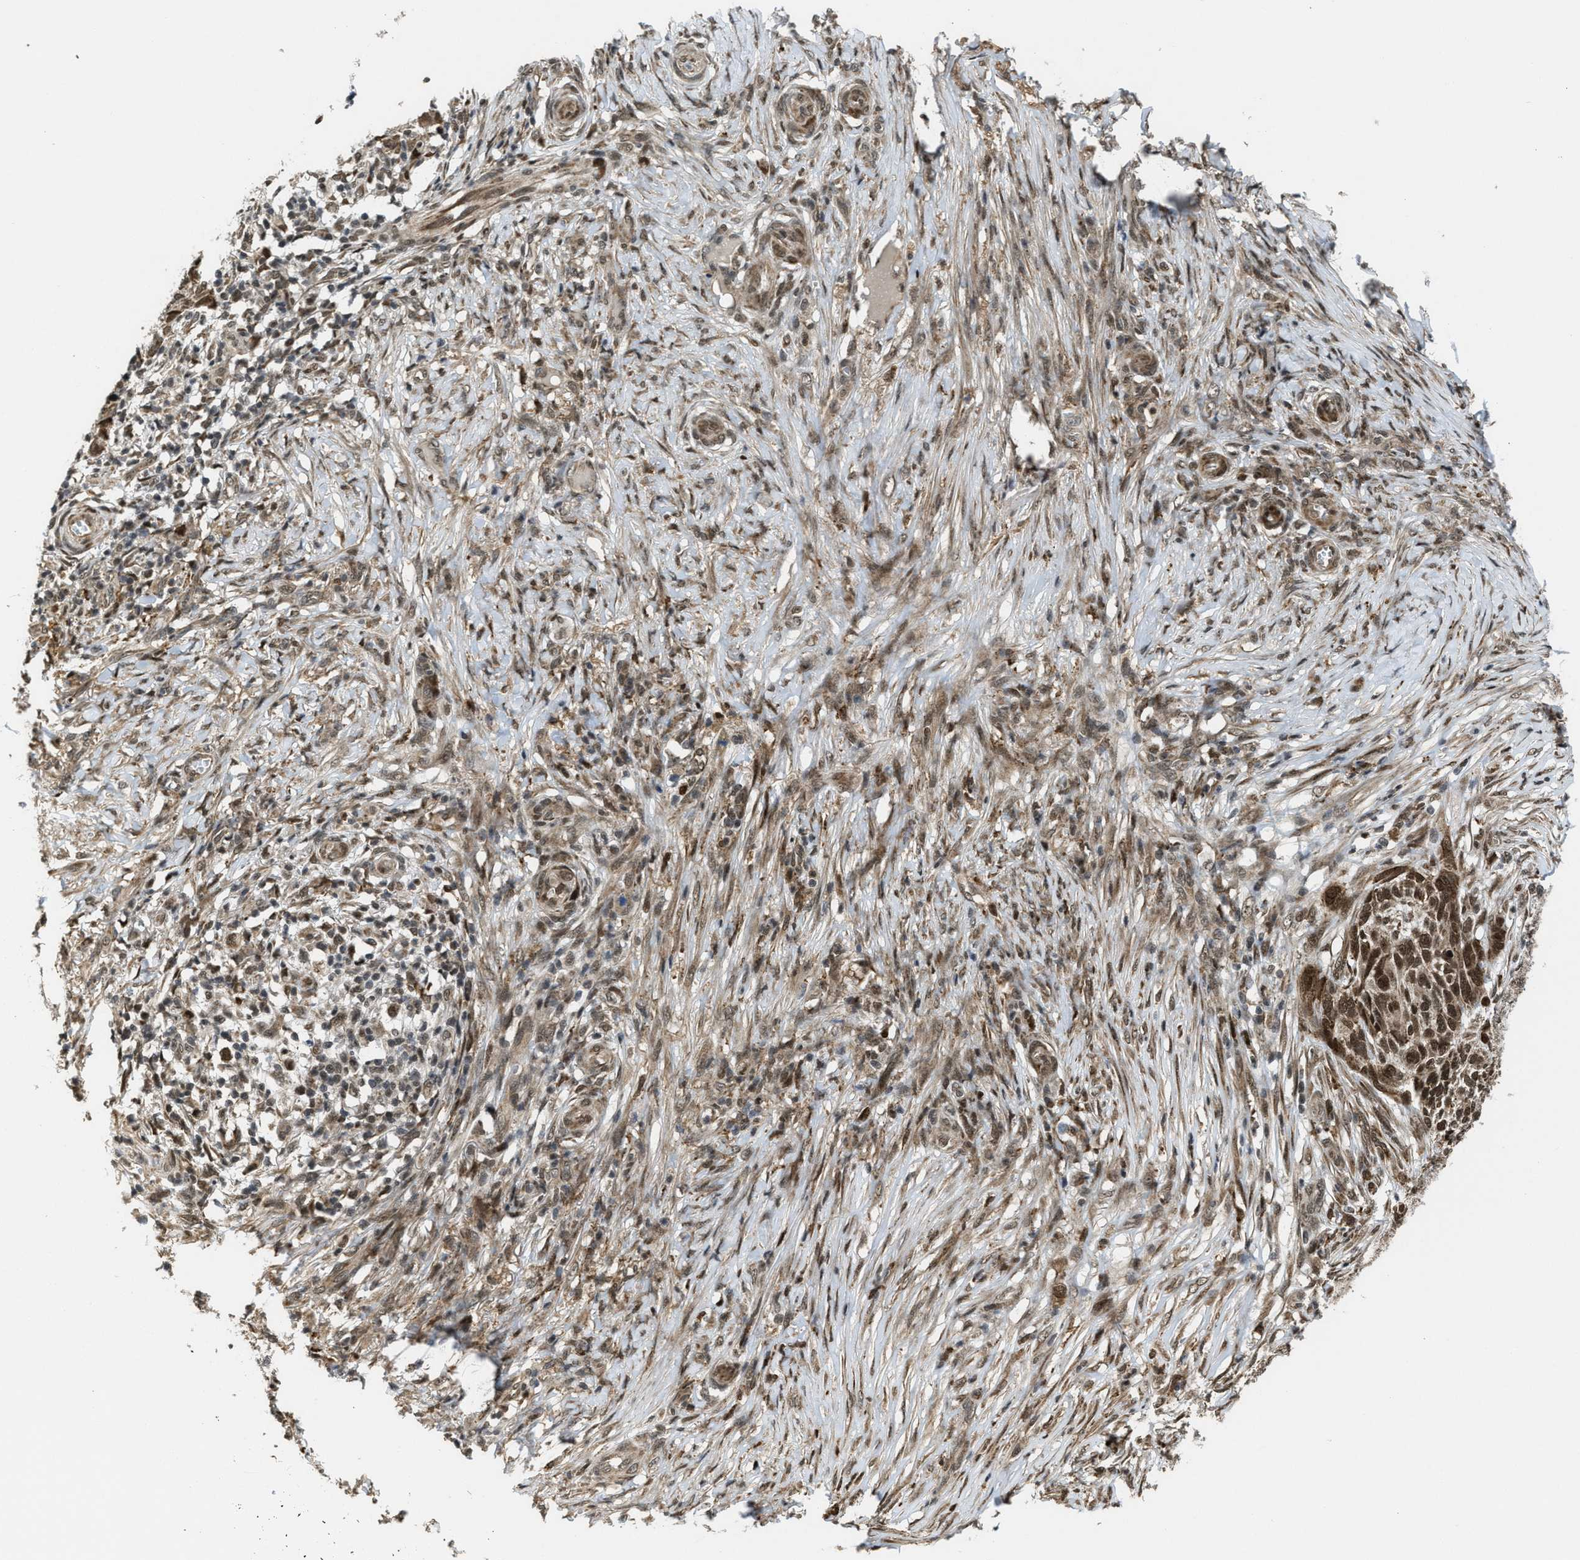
{"staining": {"intensity": "moderate", "quantity": ">75%", "location": "nuclear"}, "tissue": "skin cancer", "cell_type": "Tumor cells", "image_type": "cancer", "snomed": [{"axis": "morphology", "description": "Basal cell carcinoma"}, {"axis": "topography", "description": "Skin"}], "caption": "An image of human skin cancer stained for a protein demonstrates moderate nuclear brown staining in tumor cells. Using DAB (3,3'-diaminobenzidine) (brown) and hematoxylin (blue) stains, captured at high magnification using brightfield microscopy.", "gene": "ZNF250", "patient": {"sex": "male", "age": 85}}